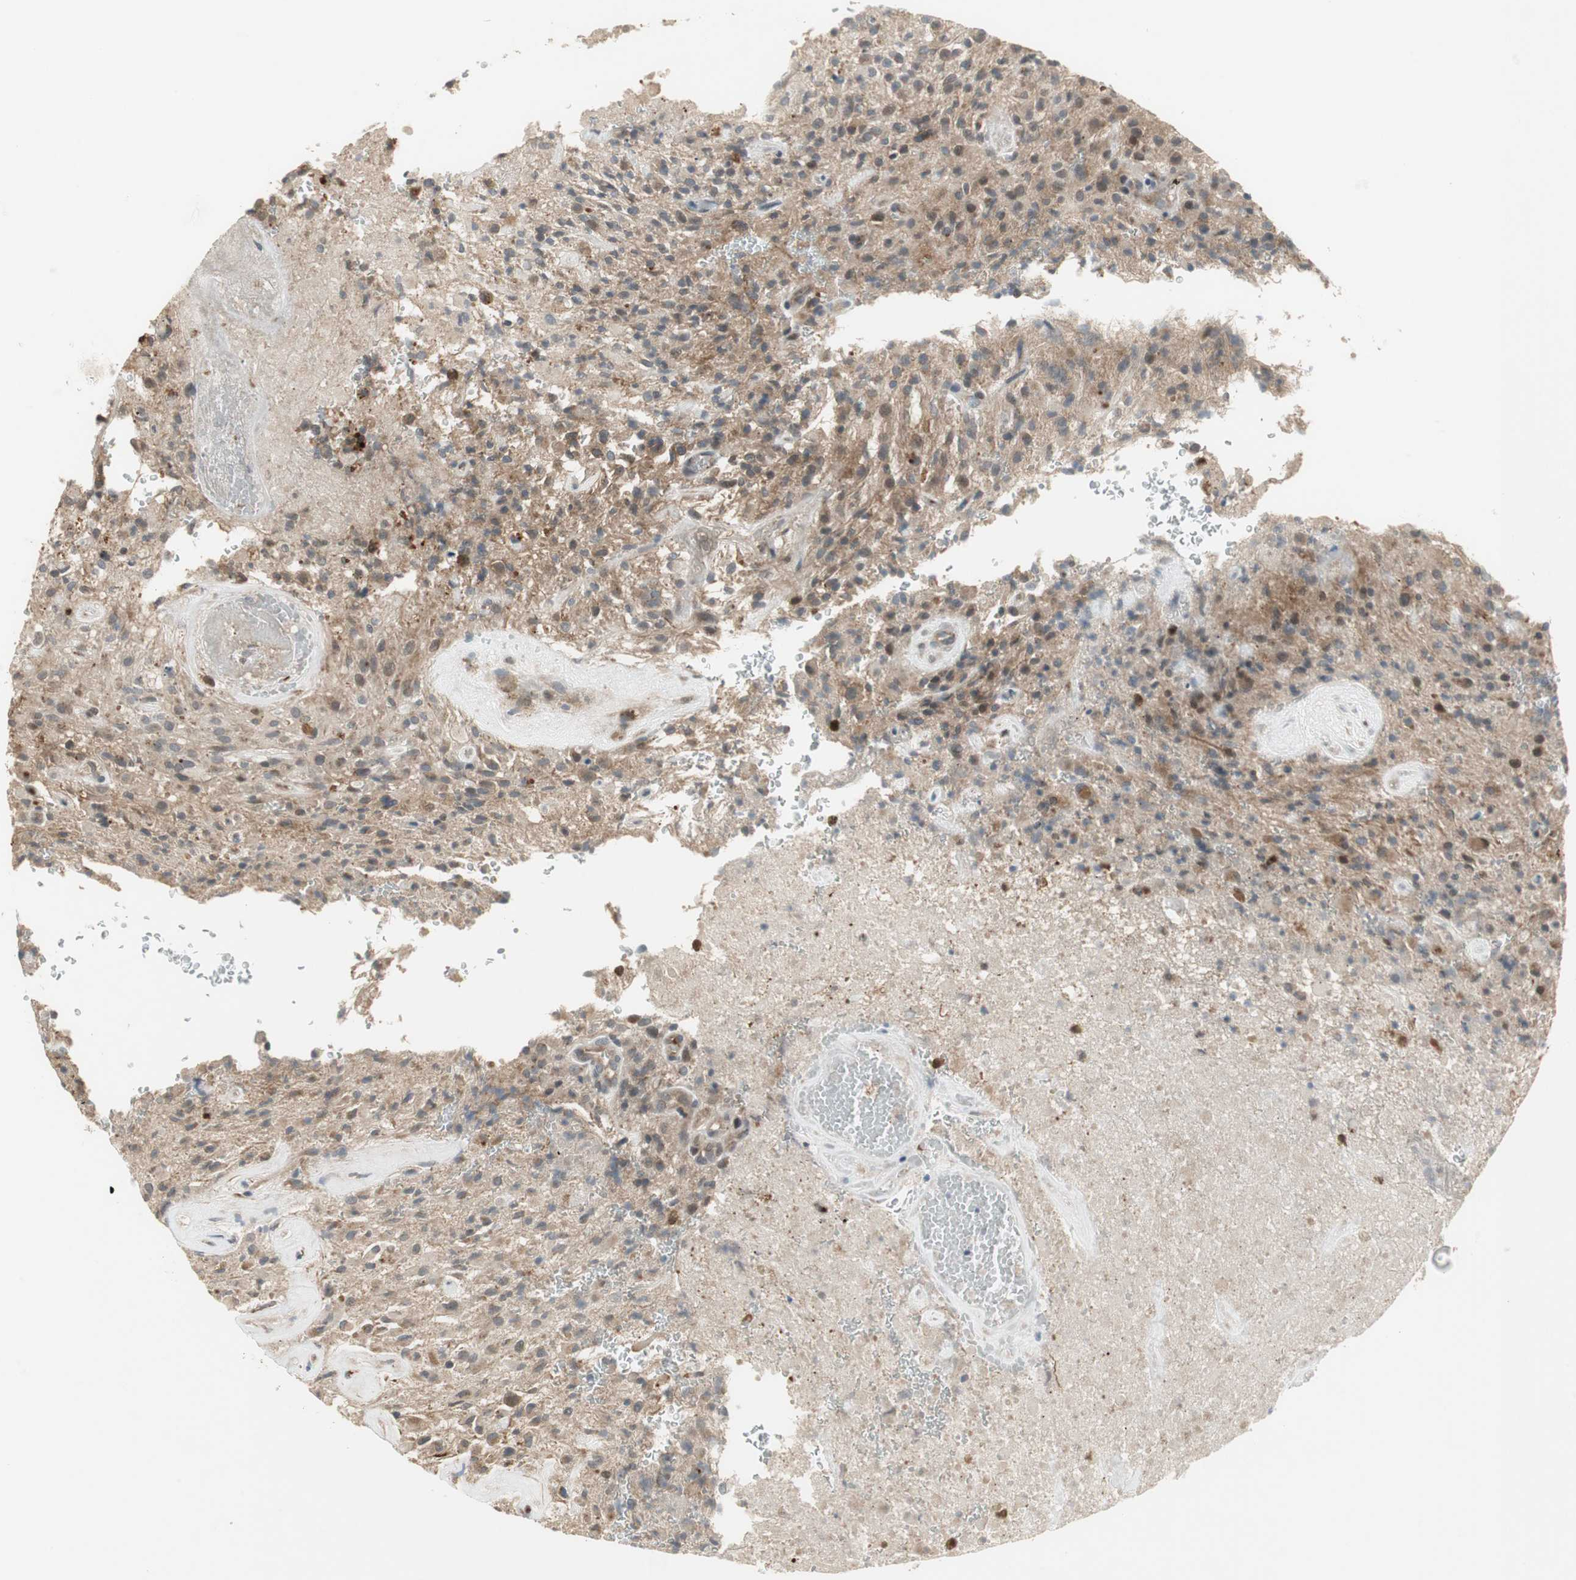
{"staining": {"intensity": "weak", "quantity": "25%-75%", "location": "cytoplasmic/membranous"}, "tissue": "glioma", "cell_type": "Tumor cells", "image_type": "cancer", "snomed": [{"axis": "morphology", "description": "Glioma, malignant, High grade"}, {"axis": "topography", "description": "Brain"}], "caption": "About 25%-75% of tumor cells in malignant high-grade glioma reveal weak cytoplasmic/membranous protein staining as visualized by brown immunohistochemical staining.", "gene": "SNX4", "patient": {"sex": "male", "age": 71}}